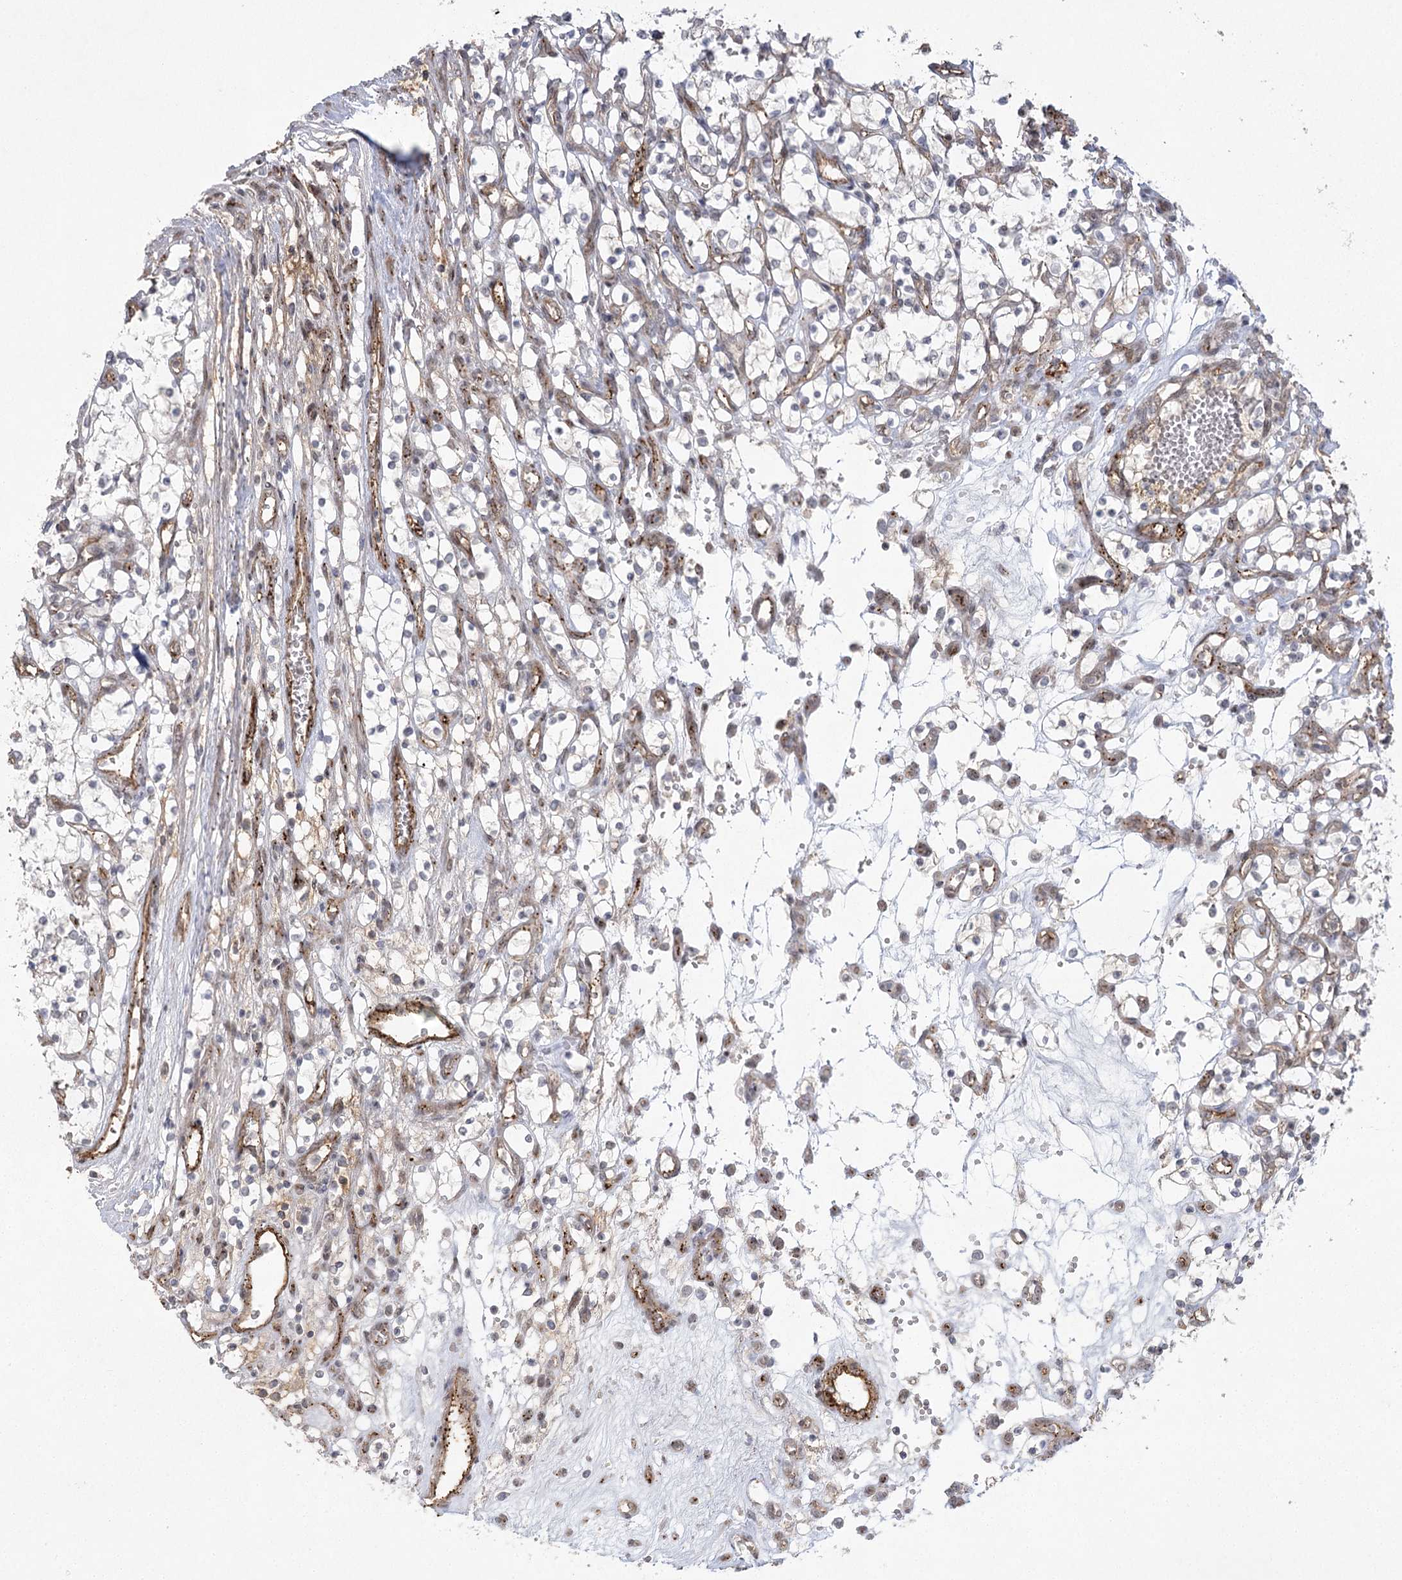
{"staining": {"intensity": "weak", "quantity": "25%-75%", "location": "nuclear"}, "tissue": "renal cancer", "cell_type": "Tumor cells", "image_type": "cancer", "snomed": [{"axis": "morphology", "description": "Adenocarcinoma, NOS"}, {"axis": "topography", "description": "Kidney"}], "caption": "The photomicrograph displays a brown stain indicating the presence of a protein in the nuclear of tumor cells in adenocarcinoma (renal).", "gene": "AMTN", "patient": {"sex": "female", "age": 69}}